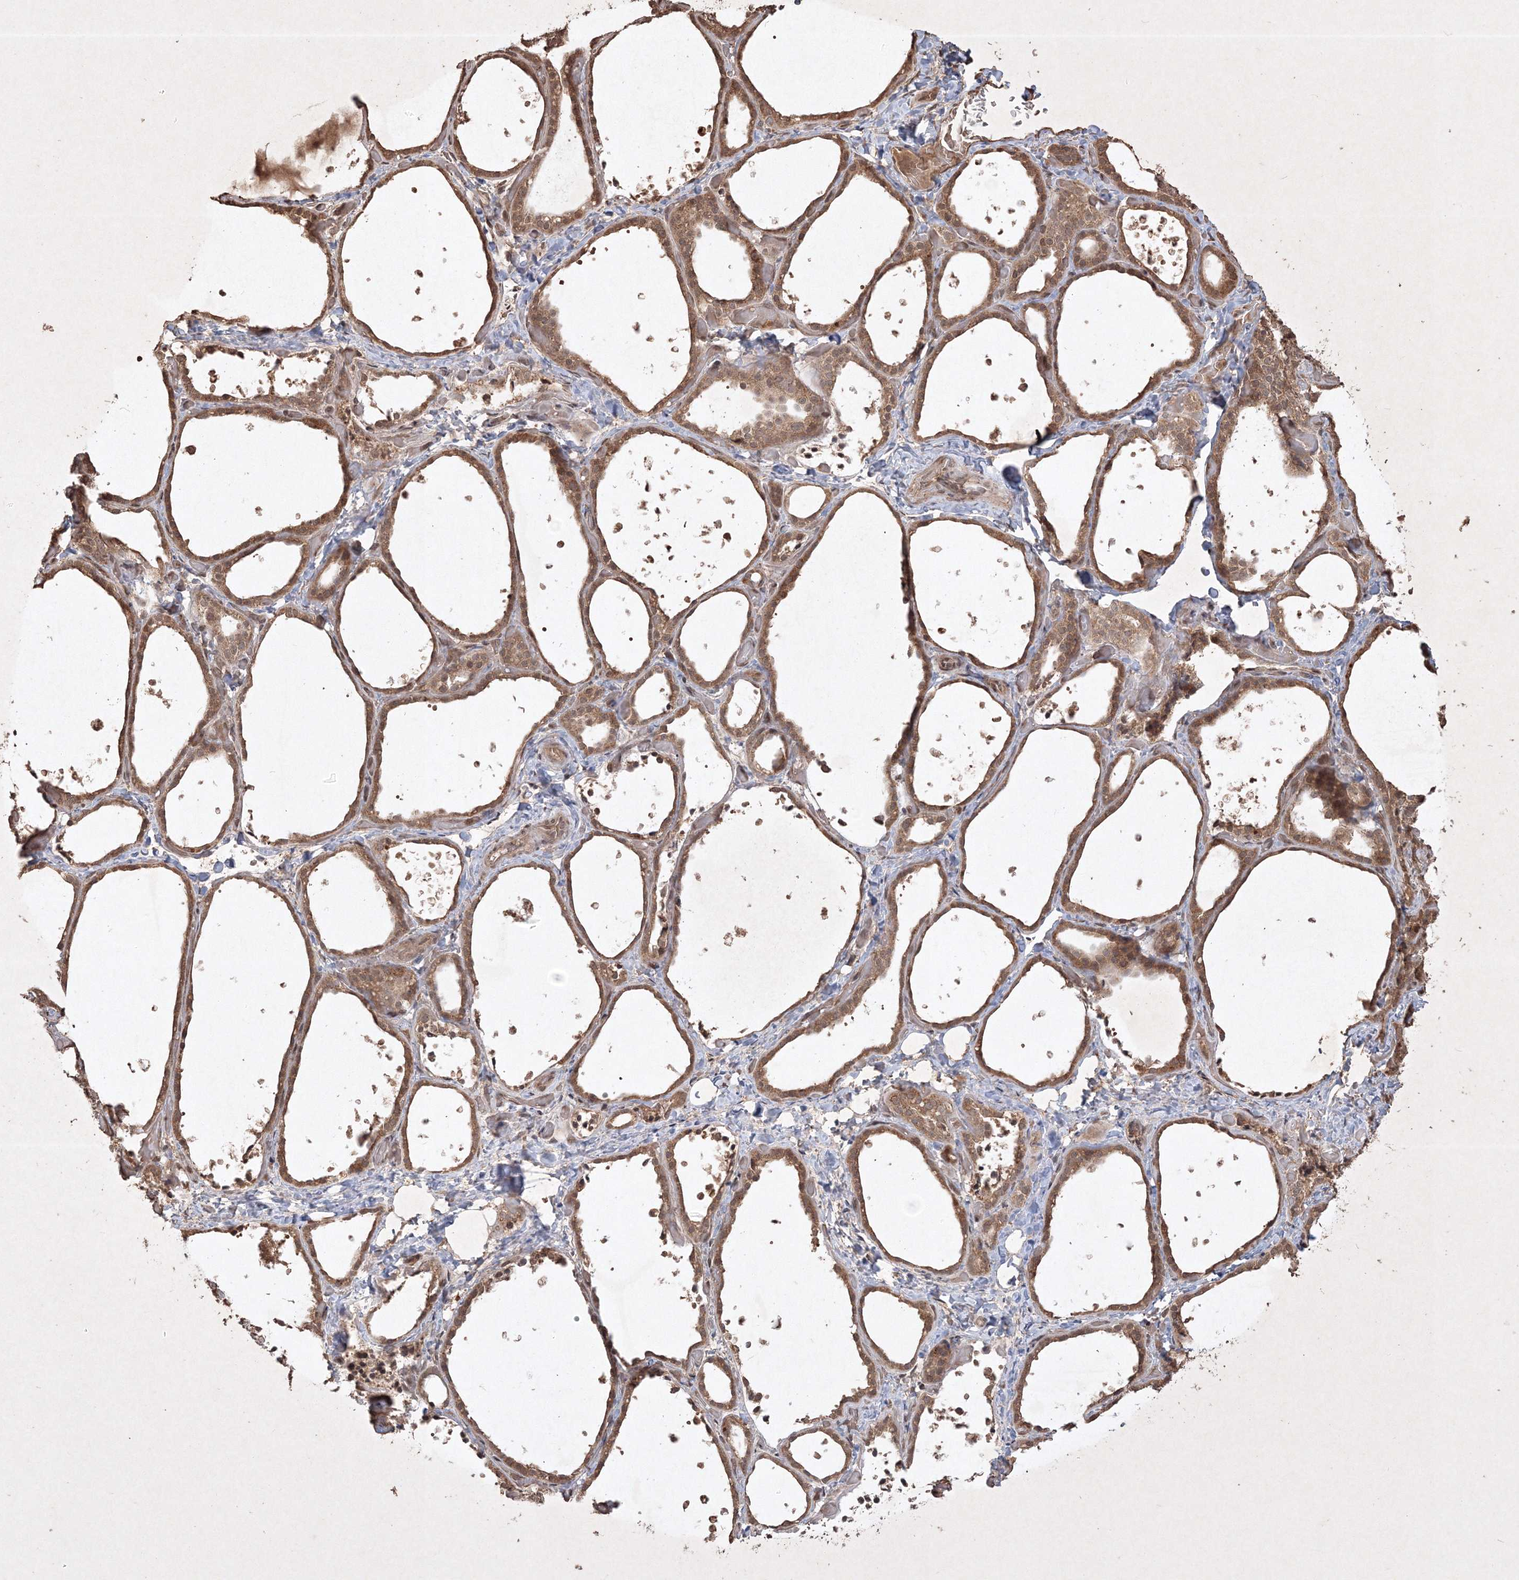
{"staining": {"intensity": "moderate", "quantity": ">75%", "location": "cytoplasmic/membranous,nuclear"}, "tissue": "thyroid gland", "cell_type": "Glandular cells", "image_type": "normal", "snomed": [{"axis": "morphology", "description": "Normal tissue, NOS"}, {"axis": "topography", "description": "Thyroid gland"}], "caption": "This micrograph exhibits IHC staining of normal thyroid gland, with medium moderate cytoplasmic/membranous,nuclear positivity in approximately >75% of glandular cells.", "gene": "PELI3", "patient": {"sex": "female", "age": 44}}